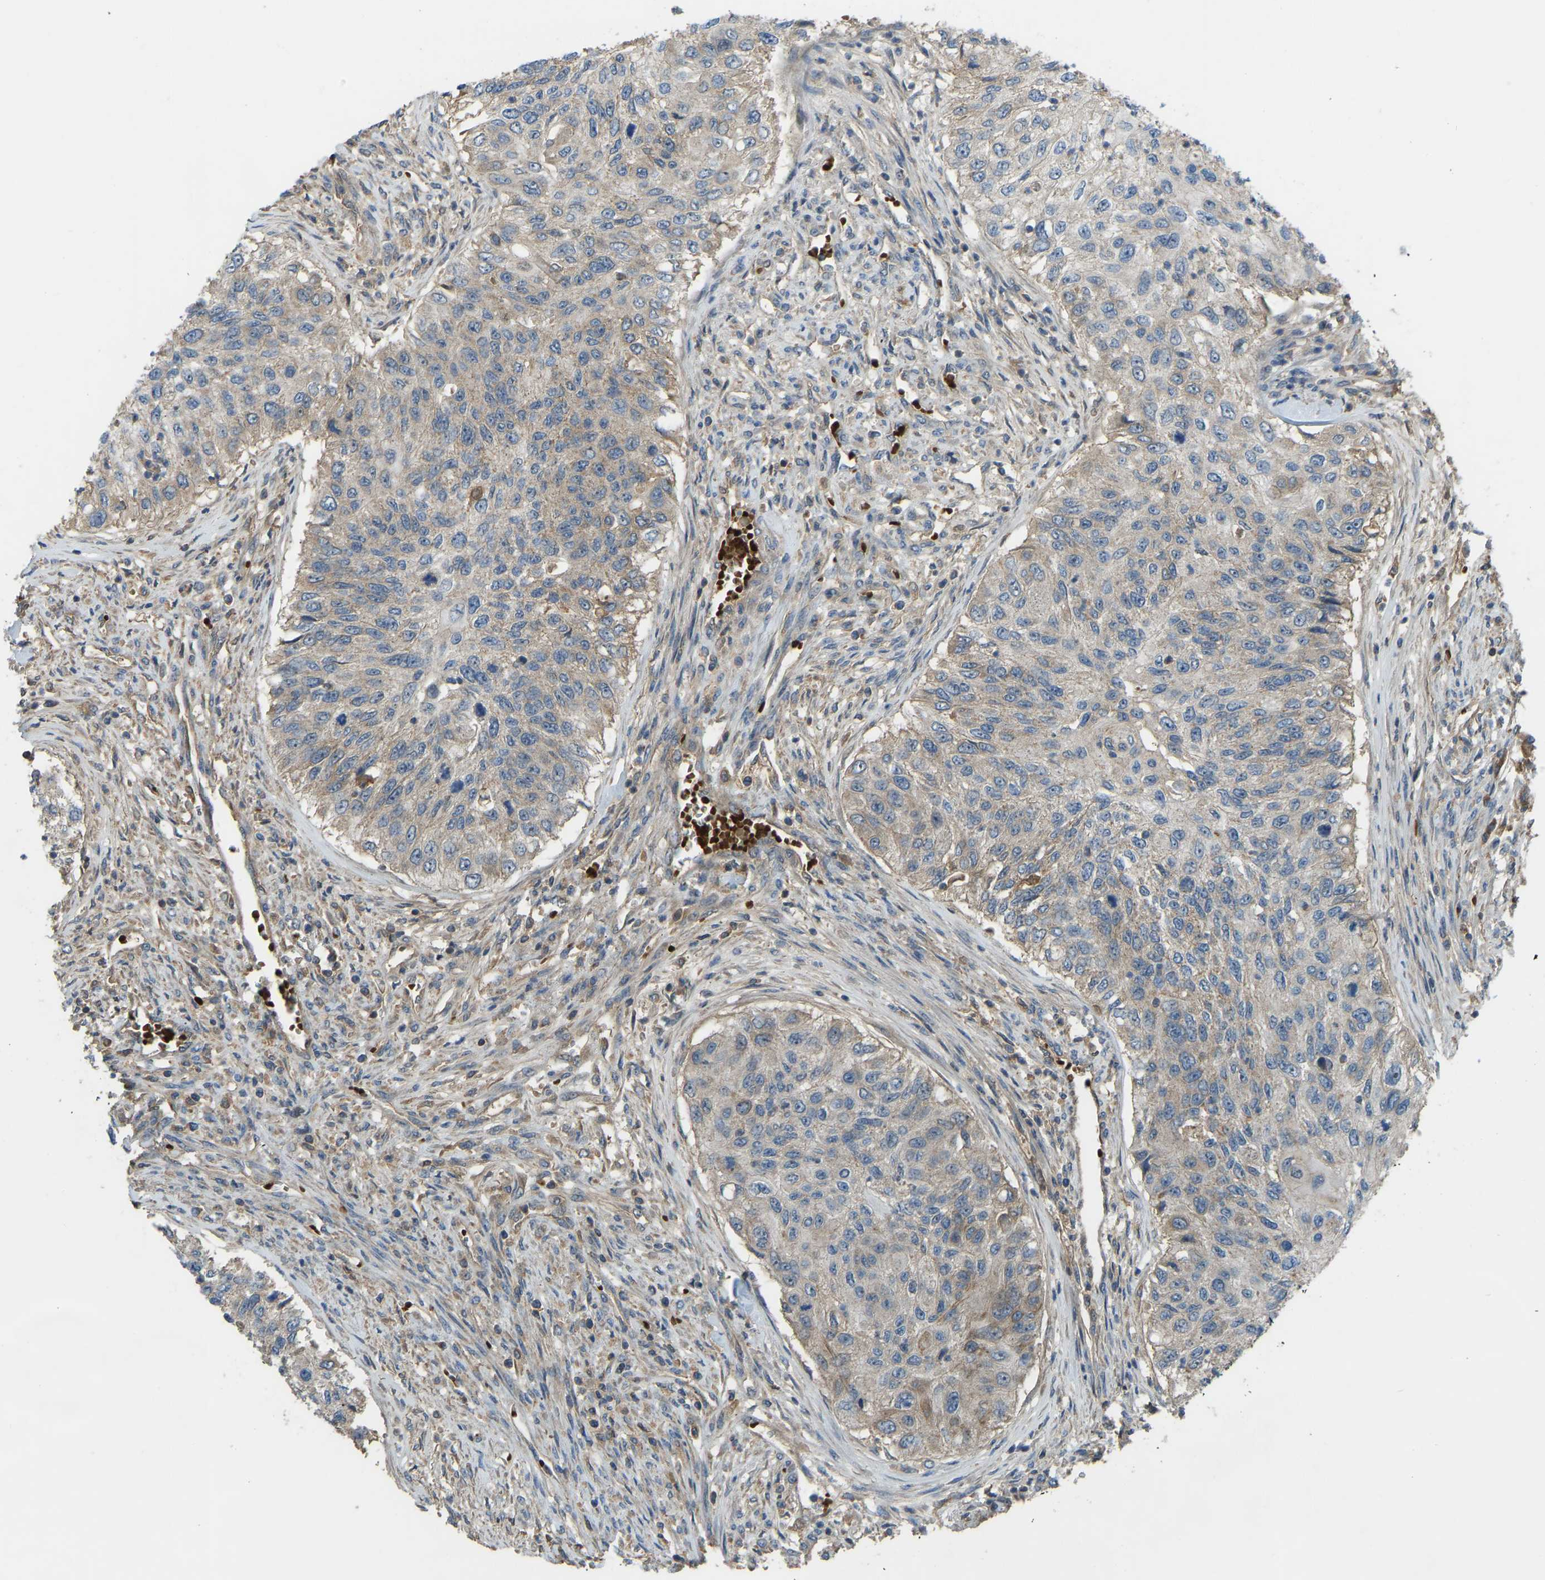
{"staining": {"intensity": "weak", "quantity": "25%-75%", "location": "cytoplasmic/membranous"}, "tissue": "urothelial cancer", "cell_type": "Tumor cells", "image_type": "cancer", "snomed": [{"axis": "morphology", "description": "Urothelial carcinoma, High grade"}, {"axis": "topography", "description": "Urinary bladder"}], "caption": "Human high-grade urothelial carcinoma stained with a protein marker reveals weak staining in tumor cells.", "gene": "ZNF71", "patient": {"sex": "female", "age": 60}}